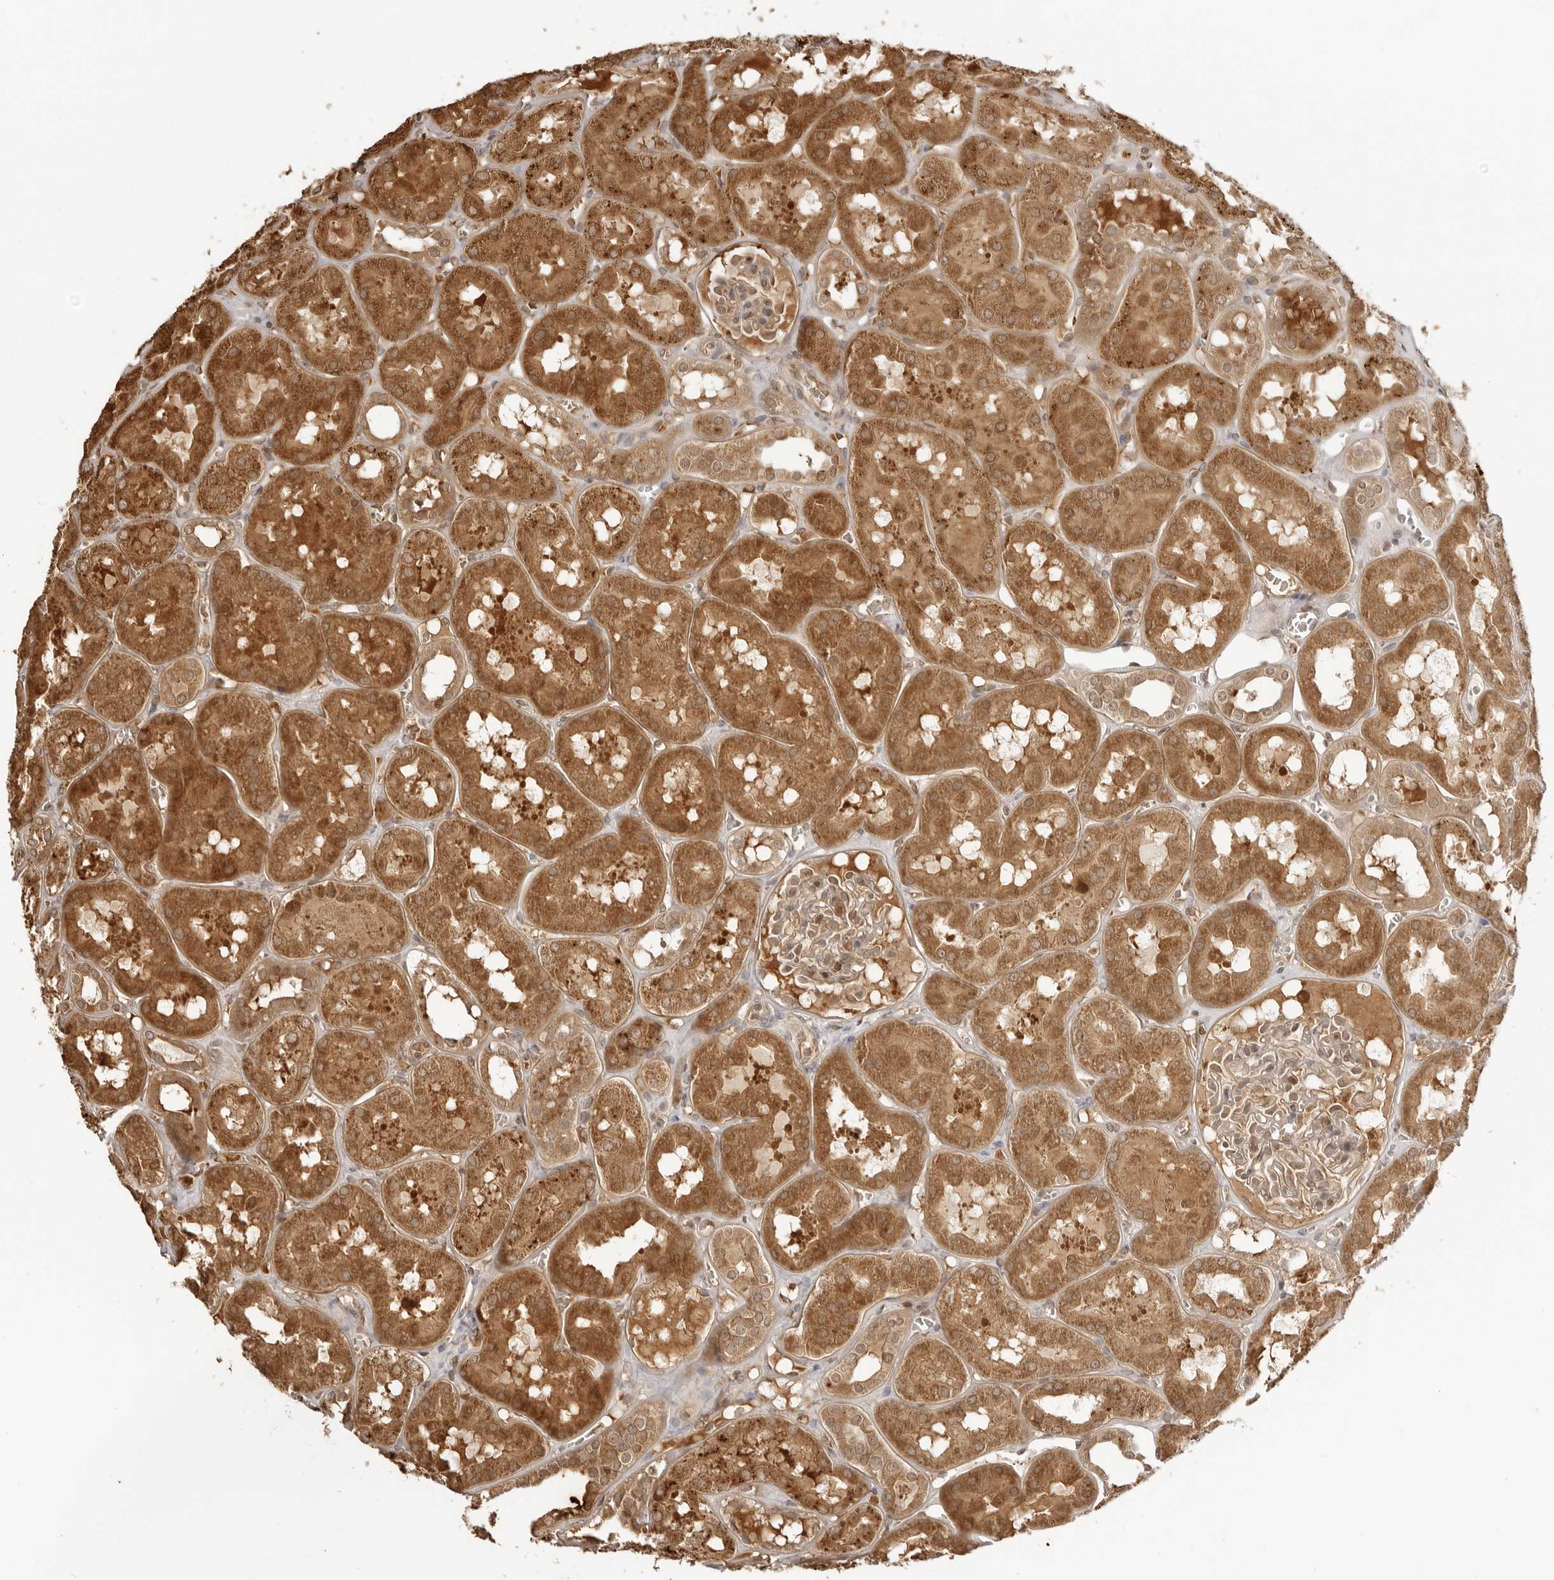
{"staining": {"intensity": "moderate", "quantity": "25%-75%", "location": "cytoplasmic/membranous,nuclear"}, "tissue": "kidney", "cell_type": "Cells in glomeruli", "image_type": "normal", "snomed": [{"axis": "morphology", "description": "Normal tissue, NOS"}, {"axis": "topography", "description": "Kidney"}, {"axis": "topography", "description": "Urinary bladder"}], "caption": "Brown immunohistochemical staining in normal kidney displays moderate cytoplasmic/membranous,nuclear positivity in approximately 25%-75% of cells in glomeruli. (Stains: DAB (3,3'-diaminobenzidine) in brown, nuclei in blue, Microscopy: brightfield microscopy at high magnification).", "gene": "IKBKE", "patient": {"sex": "male", "age": 16}}